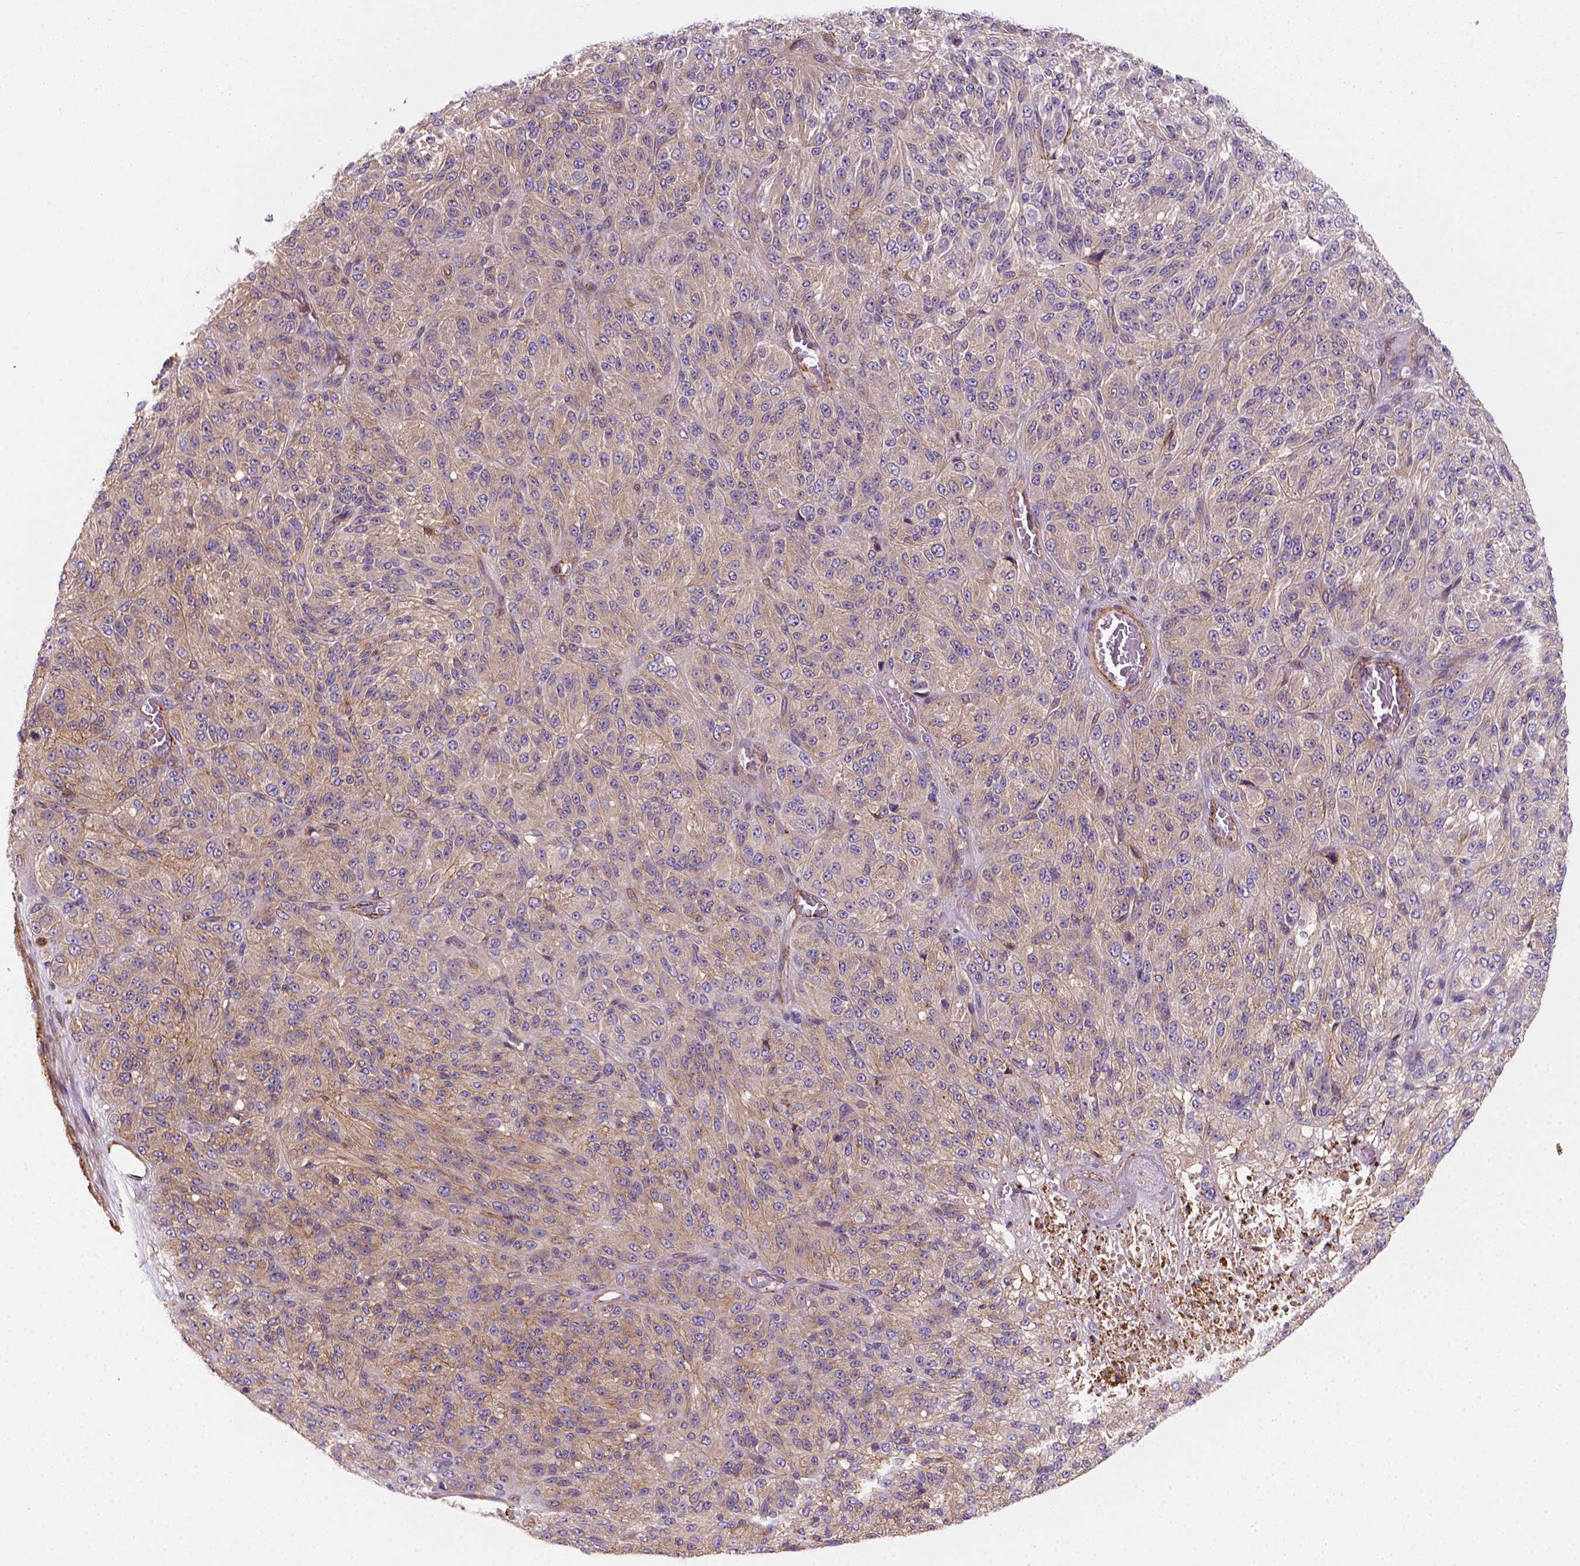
{"staining": {"intensity": "moderate", "quantity": ">75%", "location": "cytoplasmic/membranous"}, "tissue": "melanoma", "cell_type": "Tumor cells", "image_type": "cancer", "snomed": [{"axis": "morphology", "description": "Malignant melanoma, Metastatic site"}, {"axis": "topography", "description": "Brain"}], "caption": "Human melanoma stained for a protein (brown) displays moderate cytoplasmic/membranous positive expression in about >75% of tumor cells.", "gene": "GPRC5D", "patient": {"sex": "female", "age": 56}}